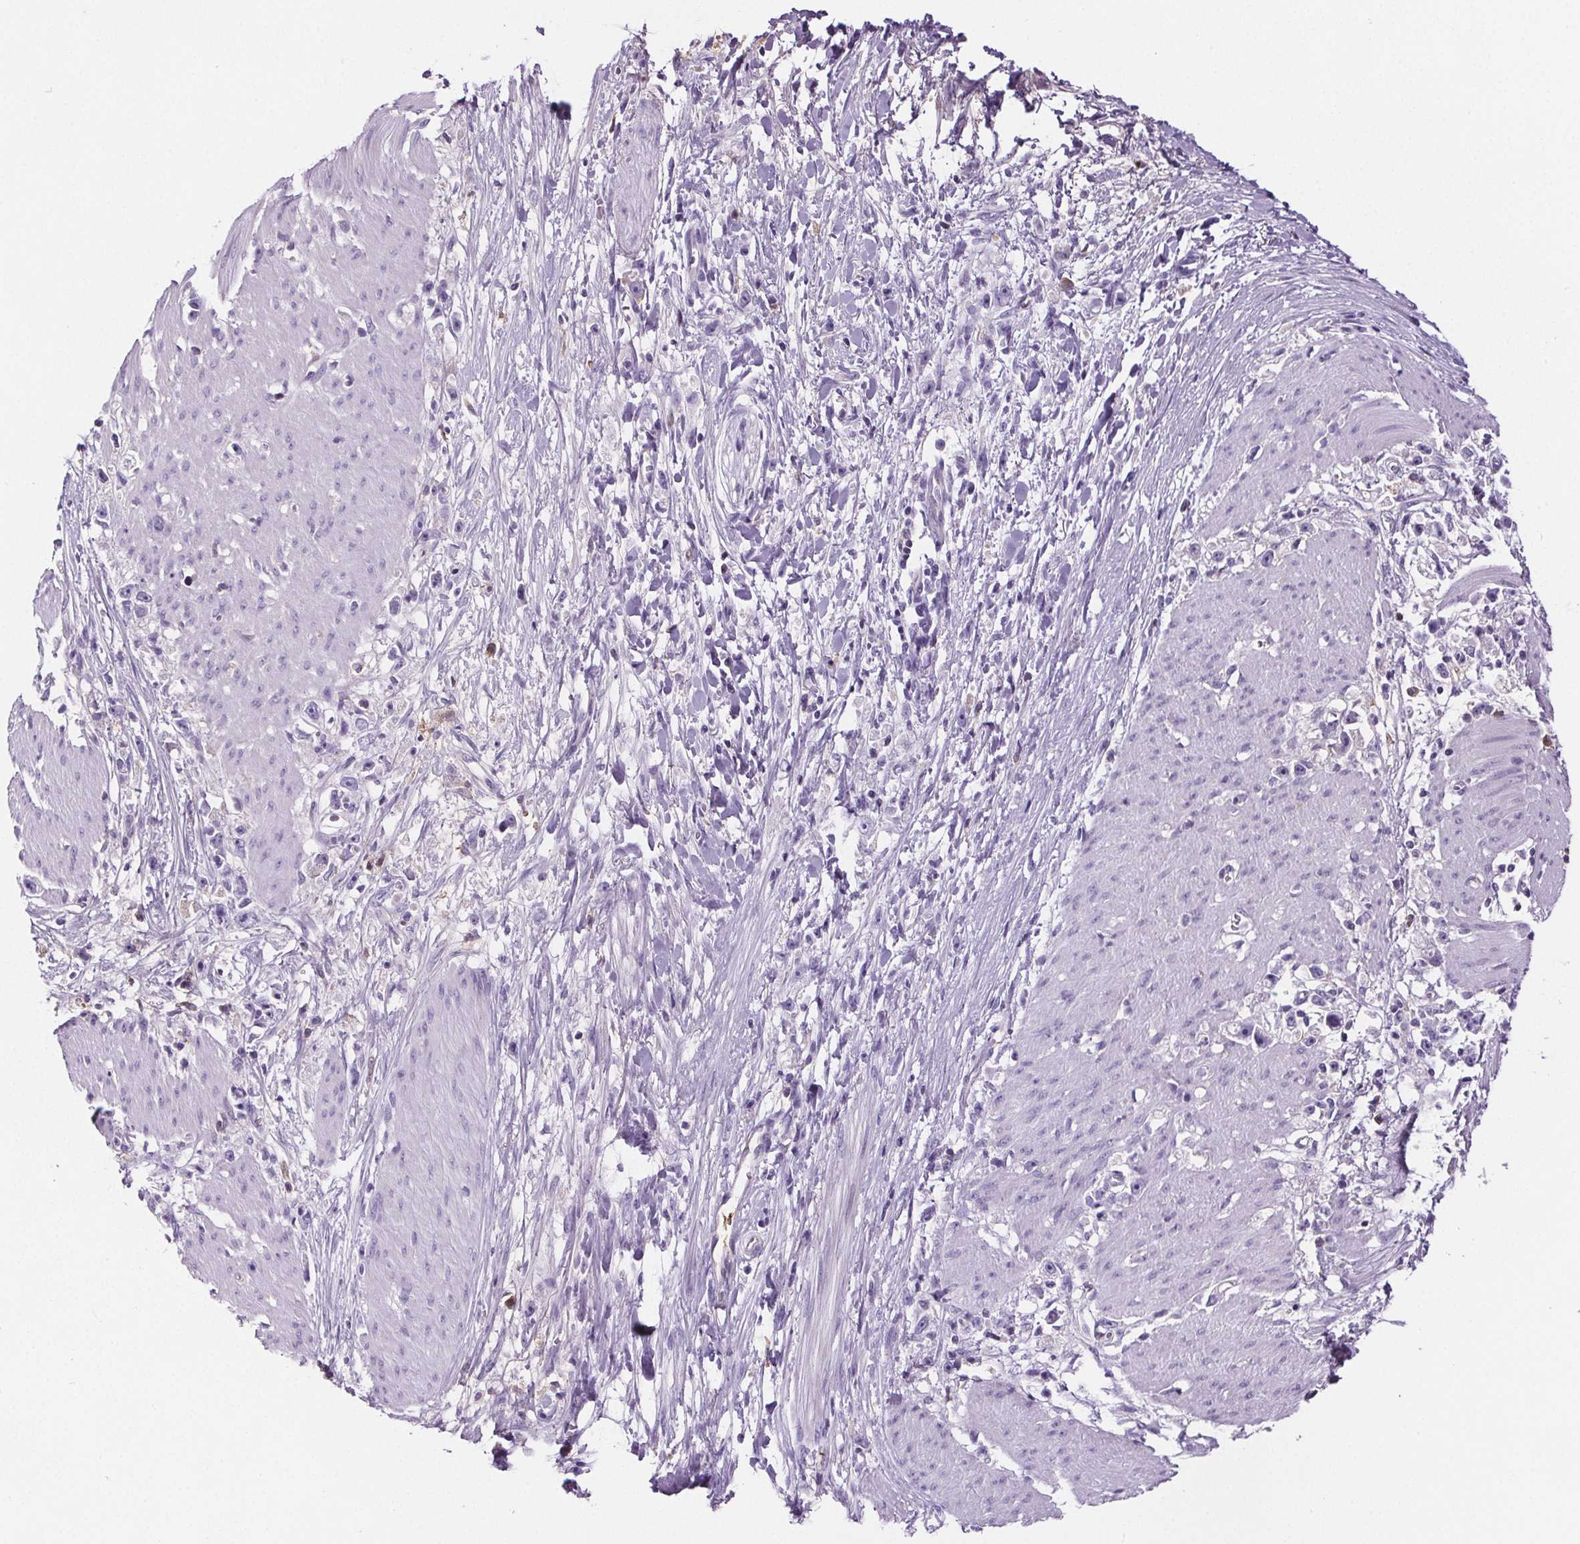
{"staining": {"intensity": "negative", "quantity": "none", "location": "none"}, "tissue": "stomach cancer", "cell_type": "Tumor cells", "image_type": "cancer", "snomed": [{"axis": "morphology", "description": "Adenocarcinoma, NOS"}, {"axis": "topography", "description": "Stomach"}], "caption": "Tumor cells are negative for brown protein staining in stomach cancer.", "gene": "CD5L", "patient": {"sex": "female", "age": 59}}